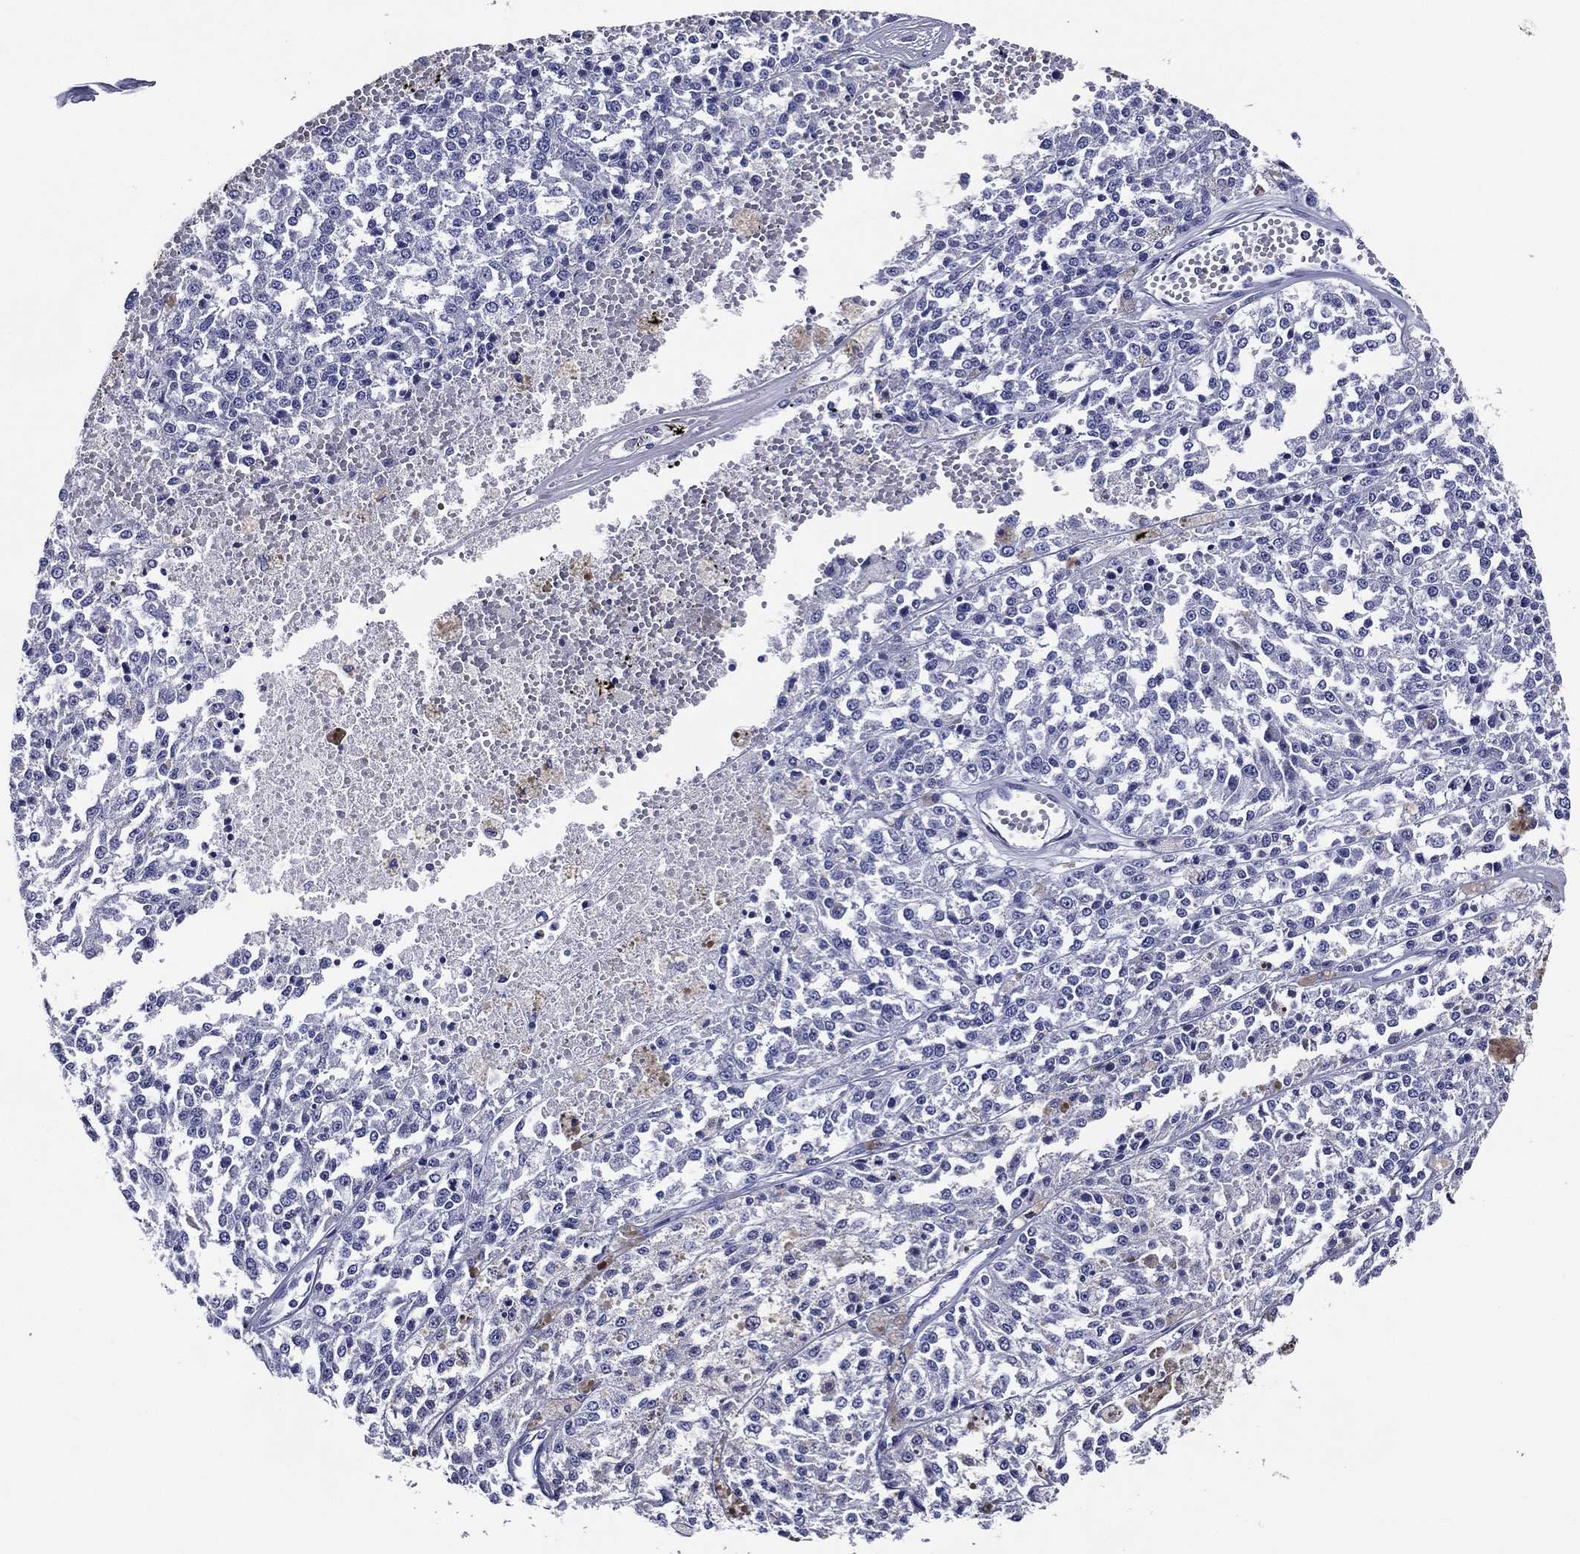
{"staining": {"intensity": "negative", "quantity": "none", "location": "none"}, "tissue": "melanoma", "cell_type": "Tumor cells", "image_type": "cancer", "snomed": [{"axis": "morphology", "description": "Malignant melanoma, Metastatic site"}, {"axis": "topography", "description": "Lymph node"}], "caption": "Immunohistochemical staining of malignant melanoma (metastatic site) reveals no significant staining in tumor cells.", "gene": "ACE2", "patient": {"sex": "female", "age": 64}}